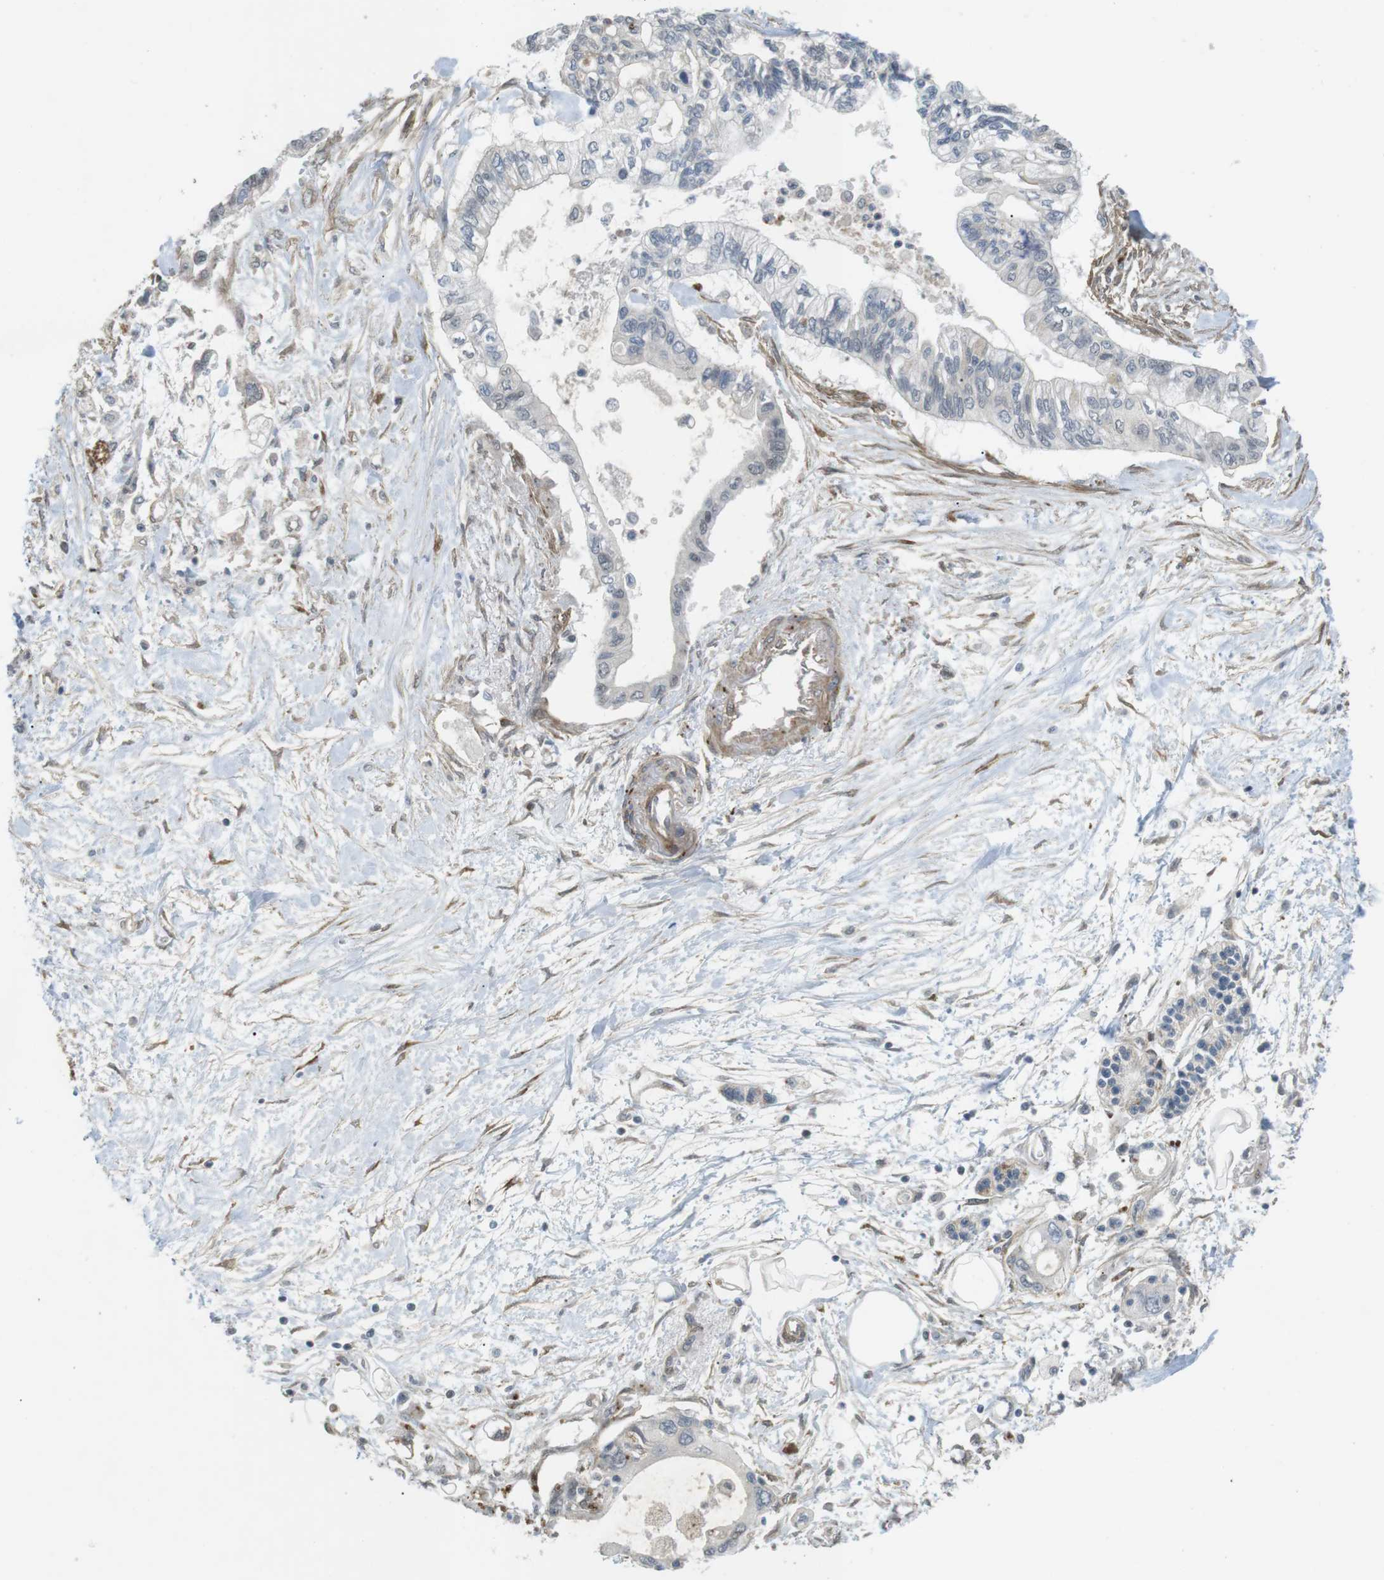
{"staining": {"intensity": "negative", "quantity": "none", "location": "none"}, "tissue": "pancreatic cancer", "cell_type": "Tumor cells", "image_type": "cancer", "snomed": [{"axis": "morphology", "description": "Adenocarcinoma, NOS"}, {"axis": "topography", "description": "Pancreas"}], "caption": "Photomicrograph shows no protein positivity in tumor cells of pancreatic cancer (adenocarcinoma) tissue.", "gene": "KANK2", "patient": {"sex": "female", "age": 77}}